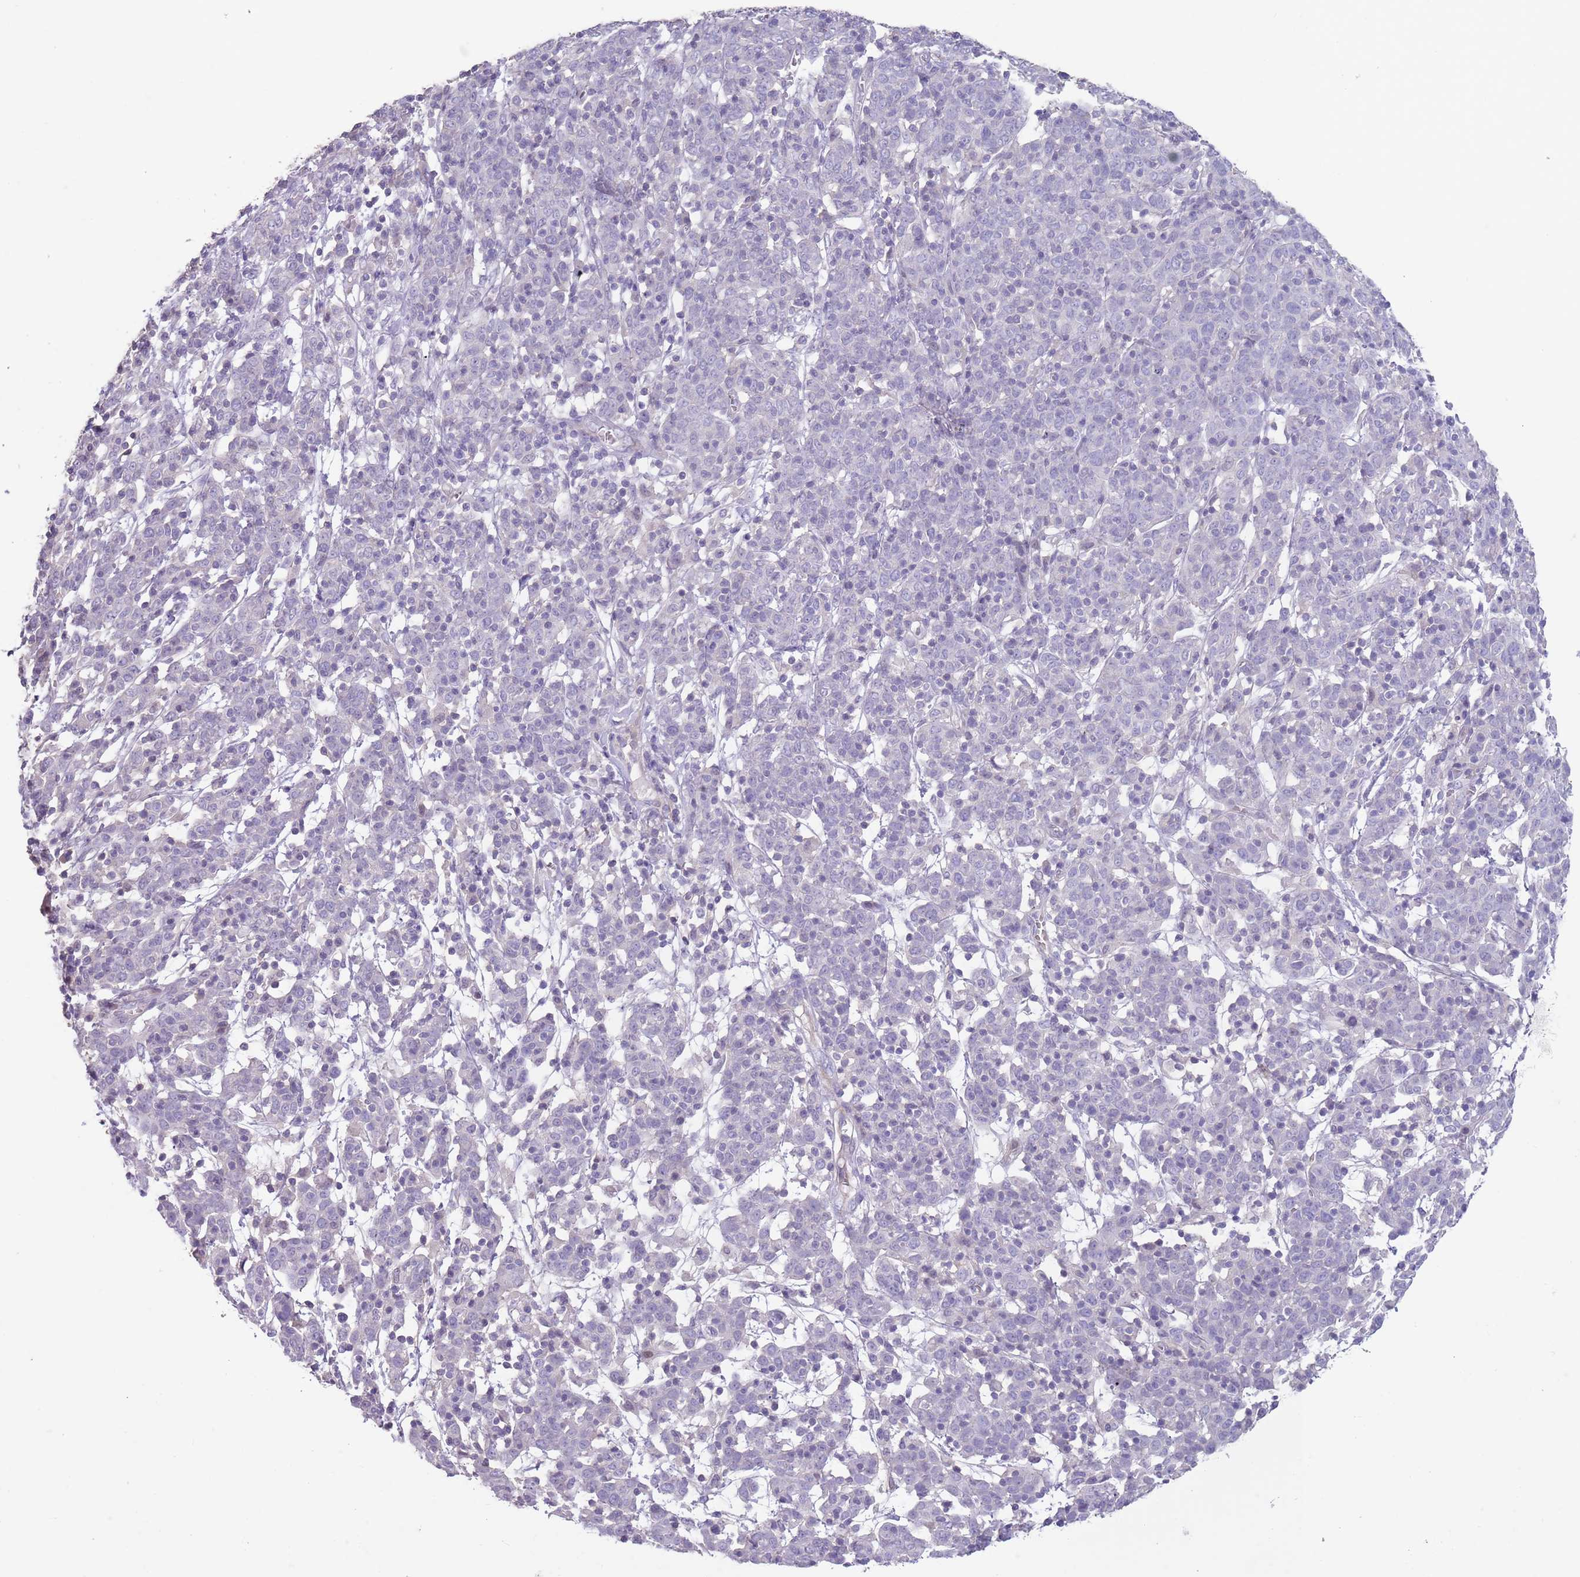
{"staining": {"intensity": "negative", "quantity": "none", "location": "none"}, "tissue": "cervical cancer", "cell_type": "Tumor cells", "image_type": "cancer", "snomed": [{"axis": "morphology", "description": "Squamous cell carcinoma, NOS"}, {"axis": "topography", "description": "Cervix"}], "caption": "This is an IHC photomicrograph of human cervical cancer (squamous cell carcinoma). There is no expression in tumor cells.", "gene": "ZNF14", "patient": {"sex": "female", "age": 67}}